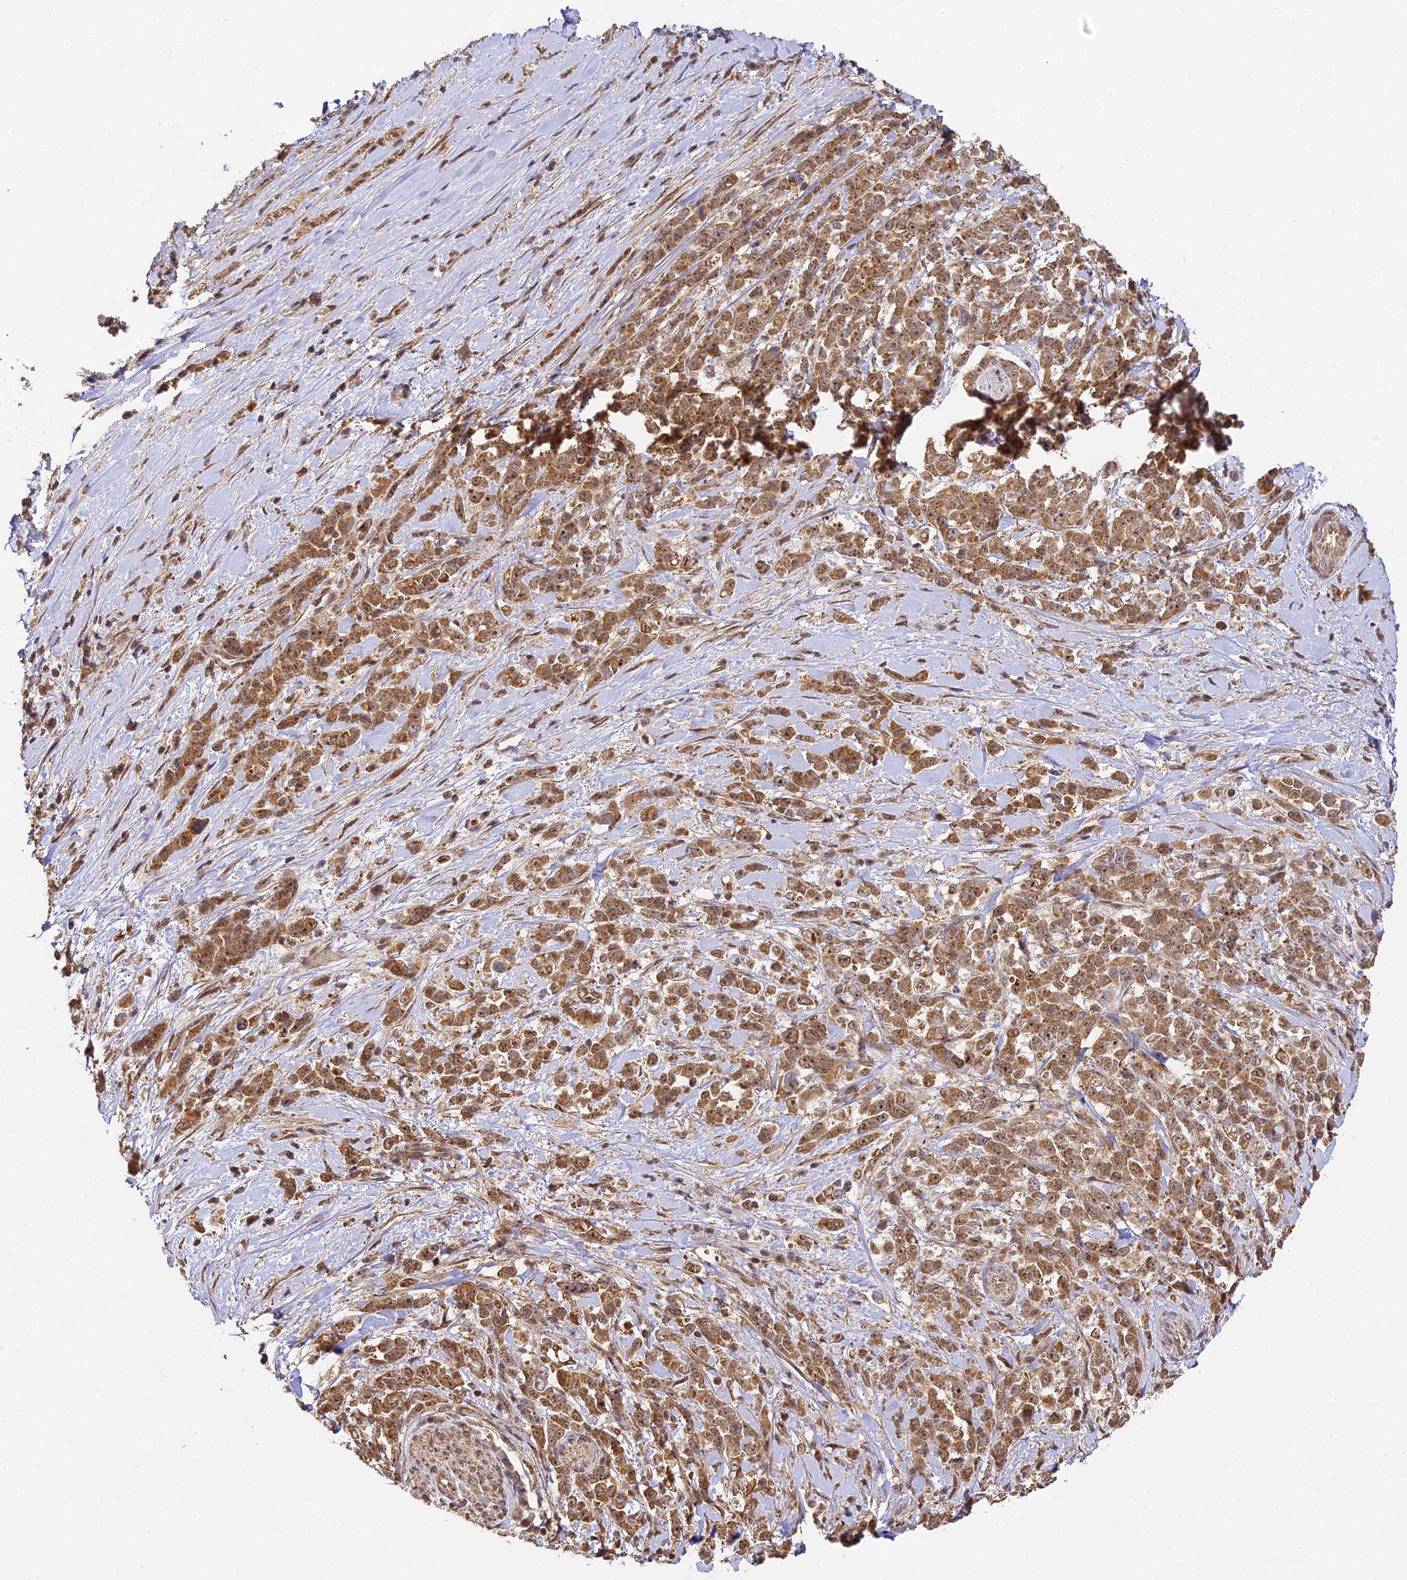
{"staining": {"intensity": "moderate", "quantity": ">75%", "location": "cytoplasmic/membranous"}, "tissue": "pancreatic cancer", "cell_type": "Tumor cells", "image_type": "cancer", "snomed": [{"axis": "morphology", "description": "Normal tissue, NOS"}, {"axis": "morphology", "description": "Adenocarcinoma, NOS"}, {"axis": "topography", "description": "Pancreas"}], "caption": "Human pancreatic adenocarcinoma stained with a protein marker displays moderate staining in tumor cells.", "gene": "ZNF443", "patient": {"sex": "female", "age": 64}}